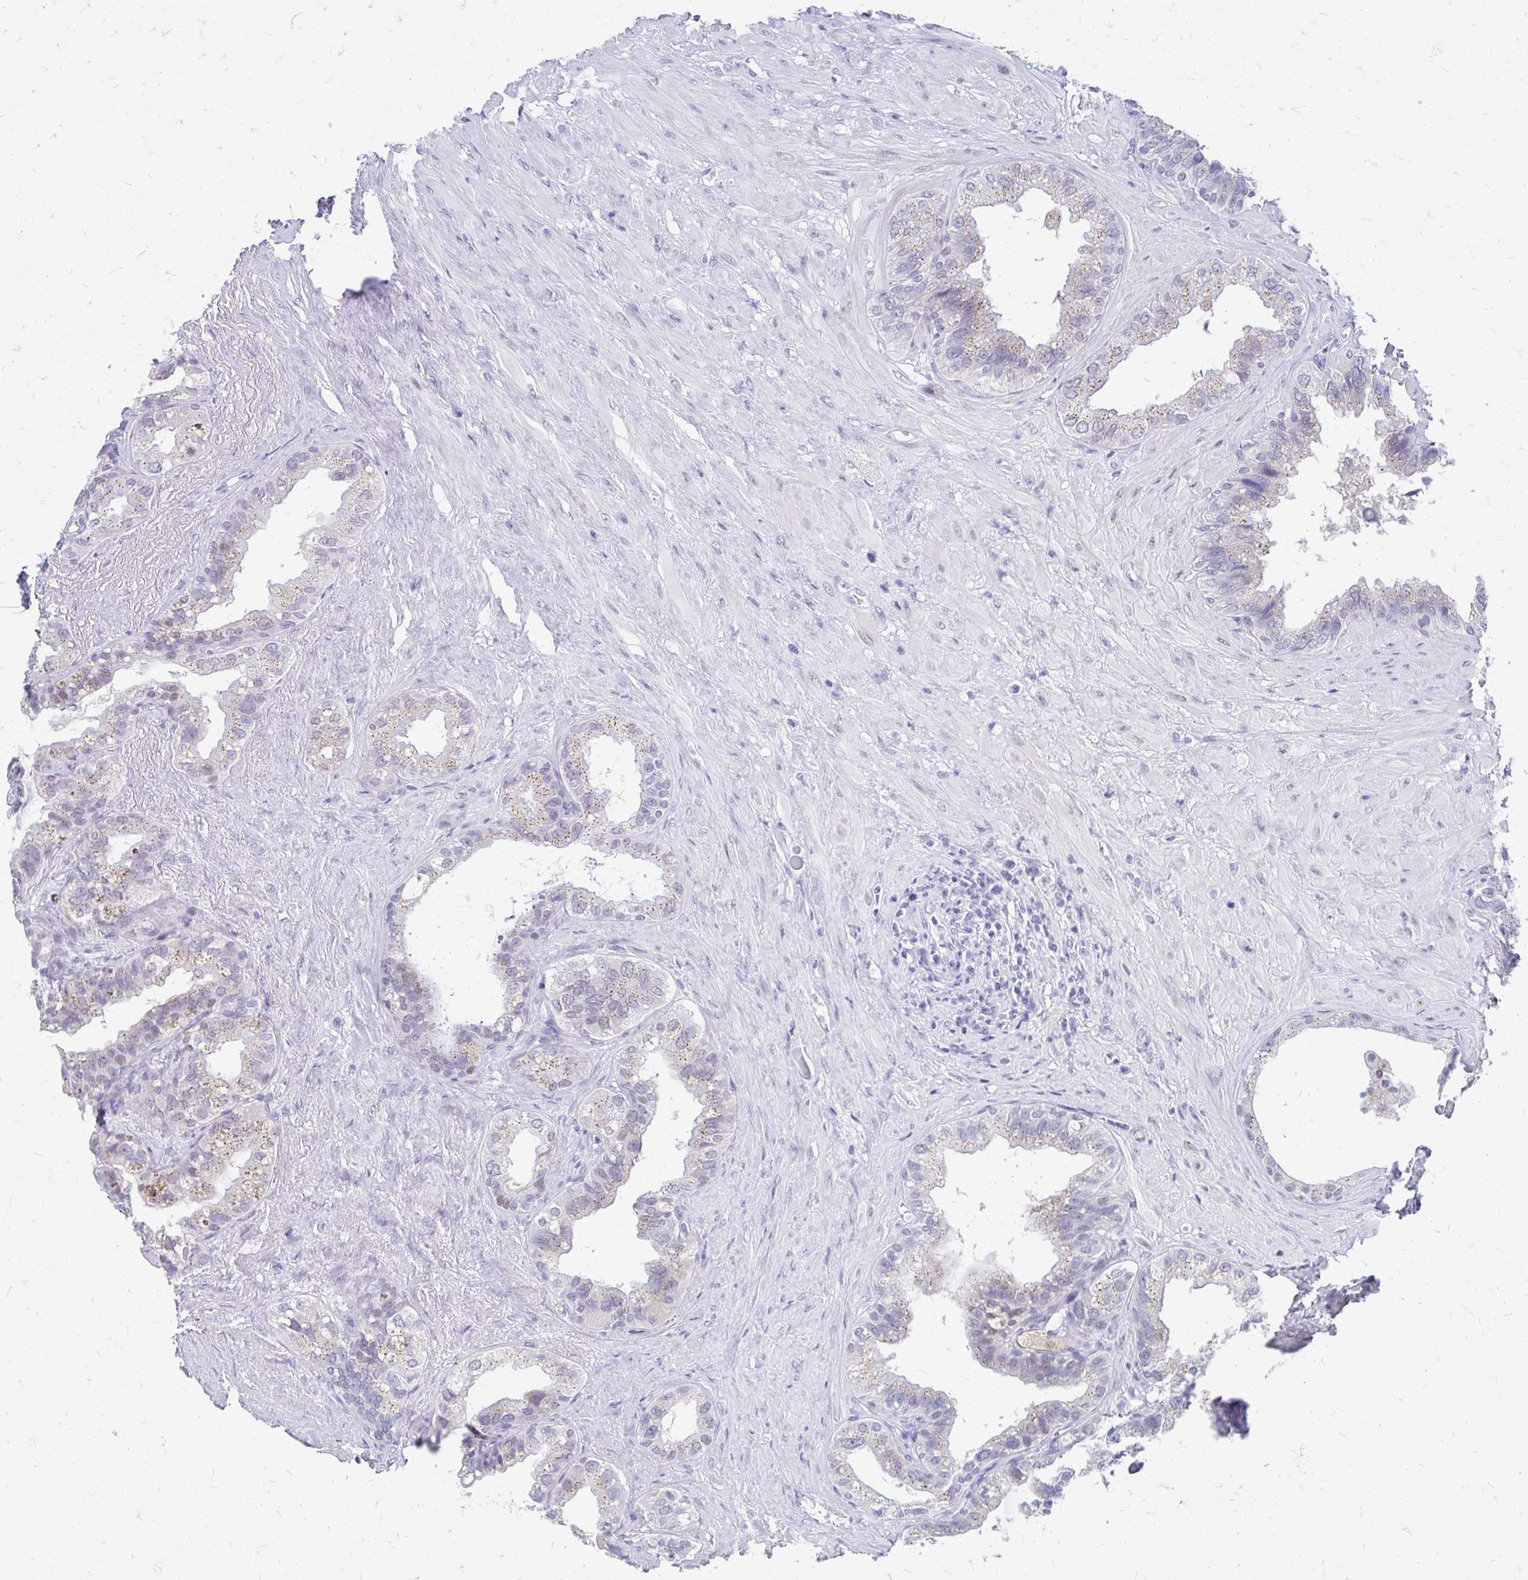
{"staining": {"intensity": "weak", "quantity": "25%-75%", "location": "cytoplasmic/membranous"}, "tissue": "seminal vesicle", "cell_type": "Glandular cells", "image_type": "normal", "snomed": [{"axis": "morphology", "description": "Normal tissue, NOS"}, {"axis": "topography", "description": "Seminal veicle"}, {"axis": "topography", "description": "Peripheral nerve tissue"}], "caption": "IHC photomicrograph of unremarkable human seminal vesicle stained for a protein (brown), which shows low levels of weak cytoplasmic/membranous positivity in approximately 25%-75% of glandular cells.", "gene": "GLB1L2", "patient": {"sex": "male", "age": 76}}